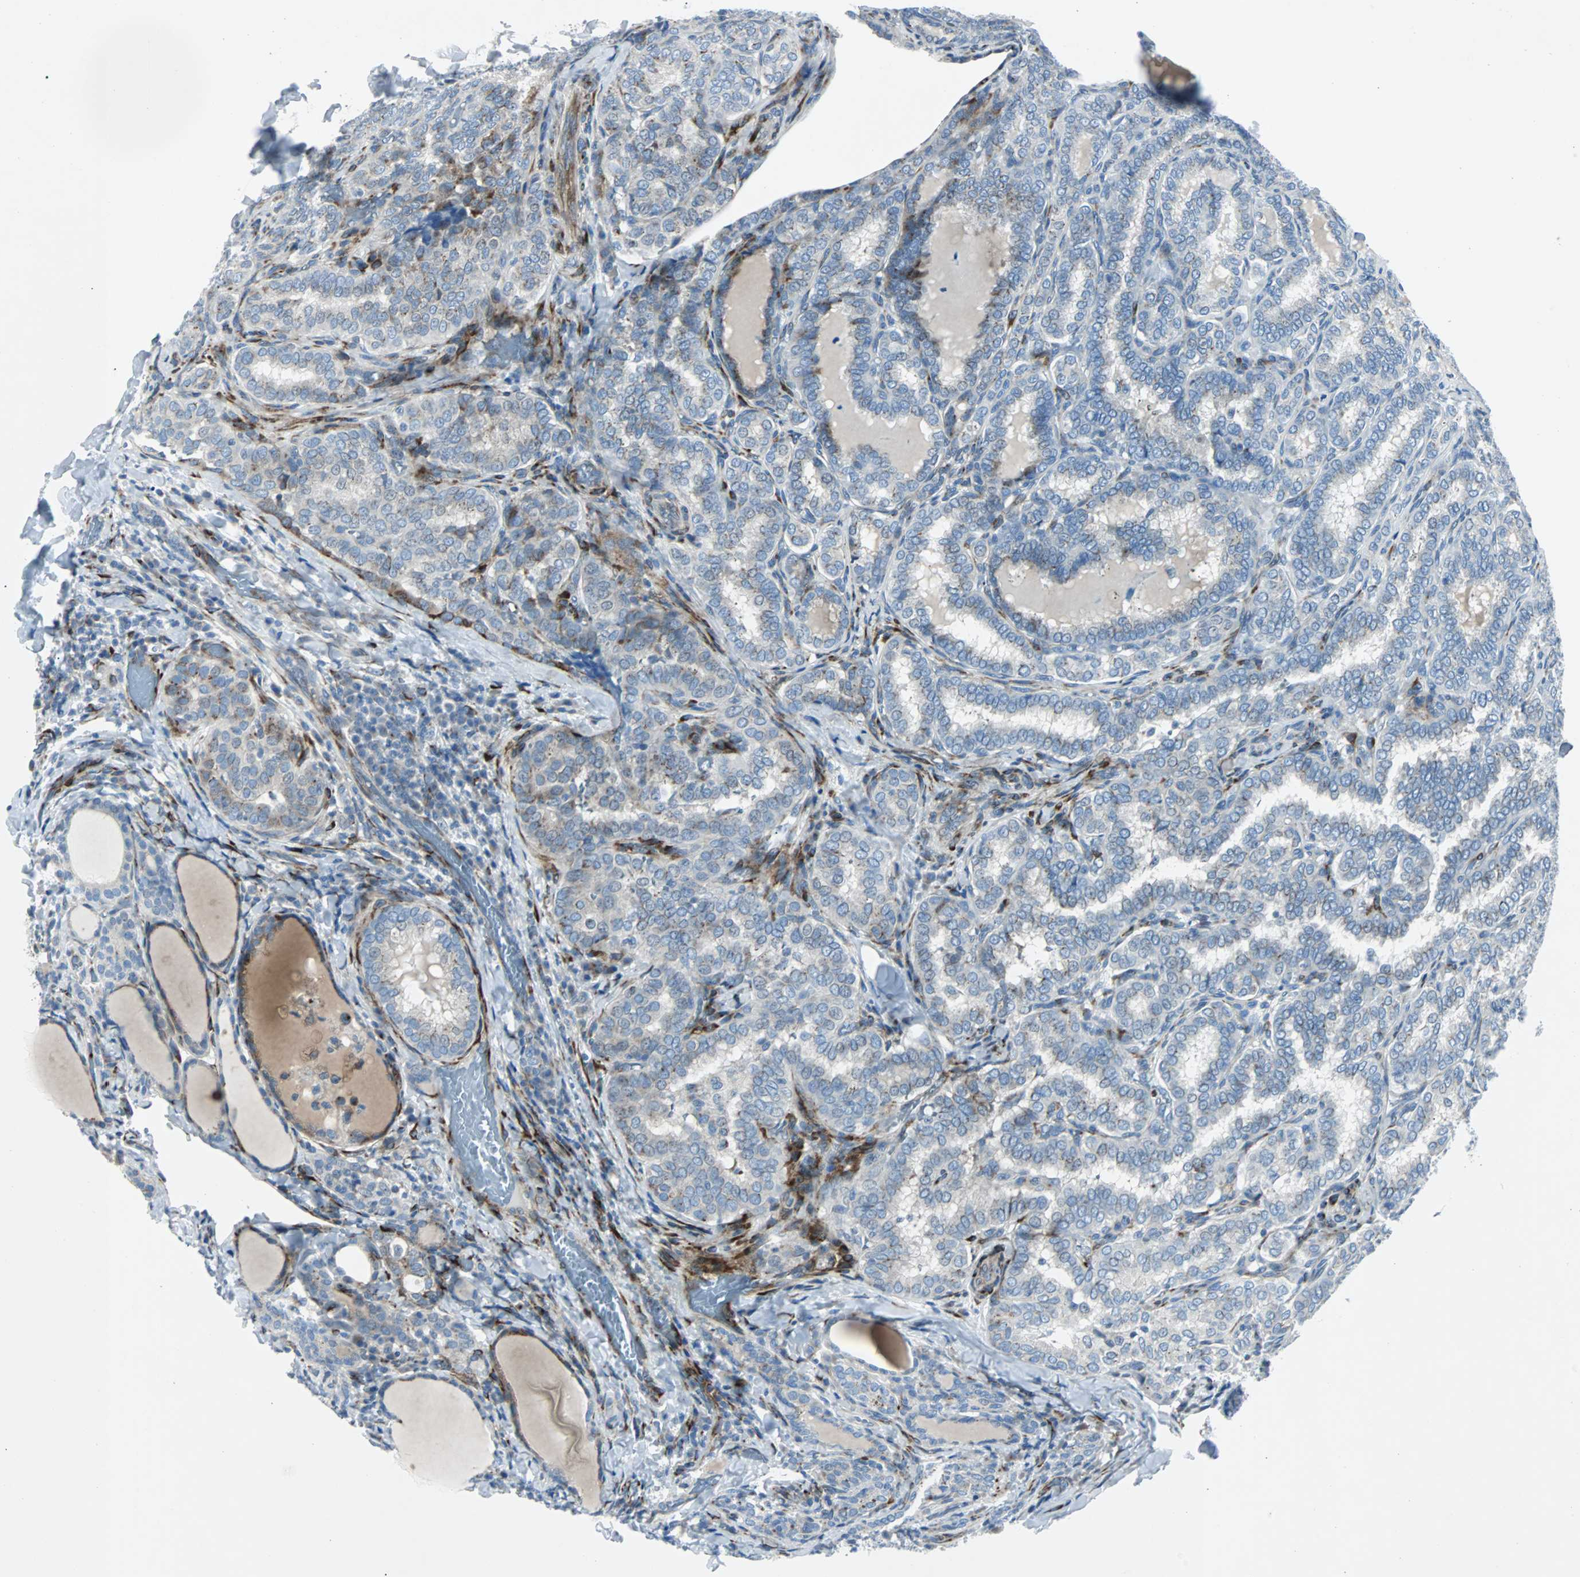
{"staining": {"intensity": "weak", "quantity": "<25%", "location": "cytoplasmic/membranous"}, "tissue": "thyroid cancer", "cell_type": "Tumor cells", "image_type": "cancer", "snomed": [{"axis": "morphology", "description": "Normal tissue, NOS"}, {"axis": "morphology", "description": "Papillary adenocarcinoma, NOS"}, {"axis": "topography", "description": "Thyroid gland"}], "caption": "High power microscopy image of an immunohistochemistry photomicrograph of papillary adenocarcinoma (thyroid), revealing no significant expression in tumor cells.", "gene": "BBC3", "patient": {"sex": "female", "age": 30}}